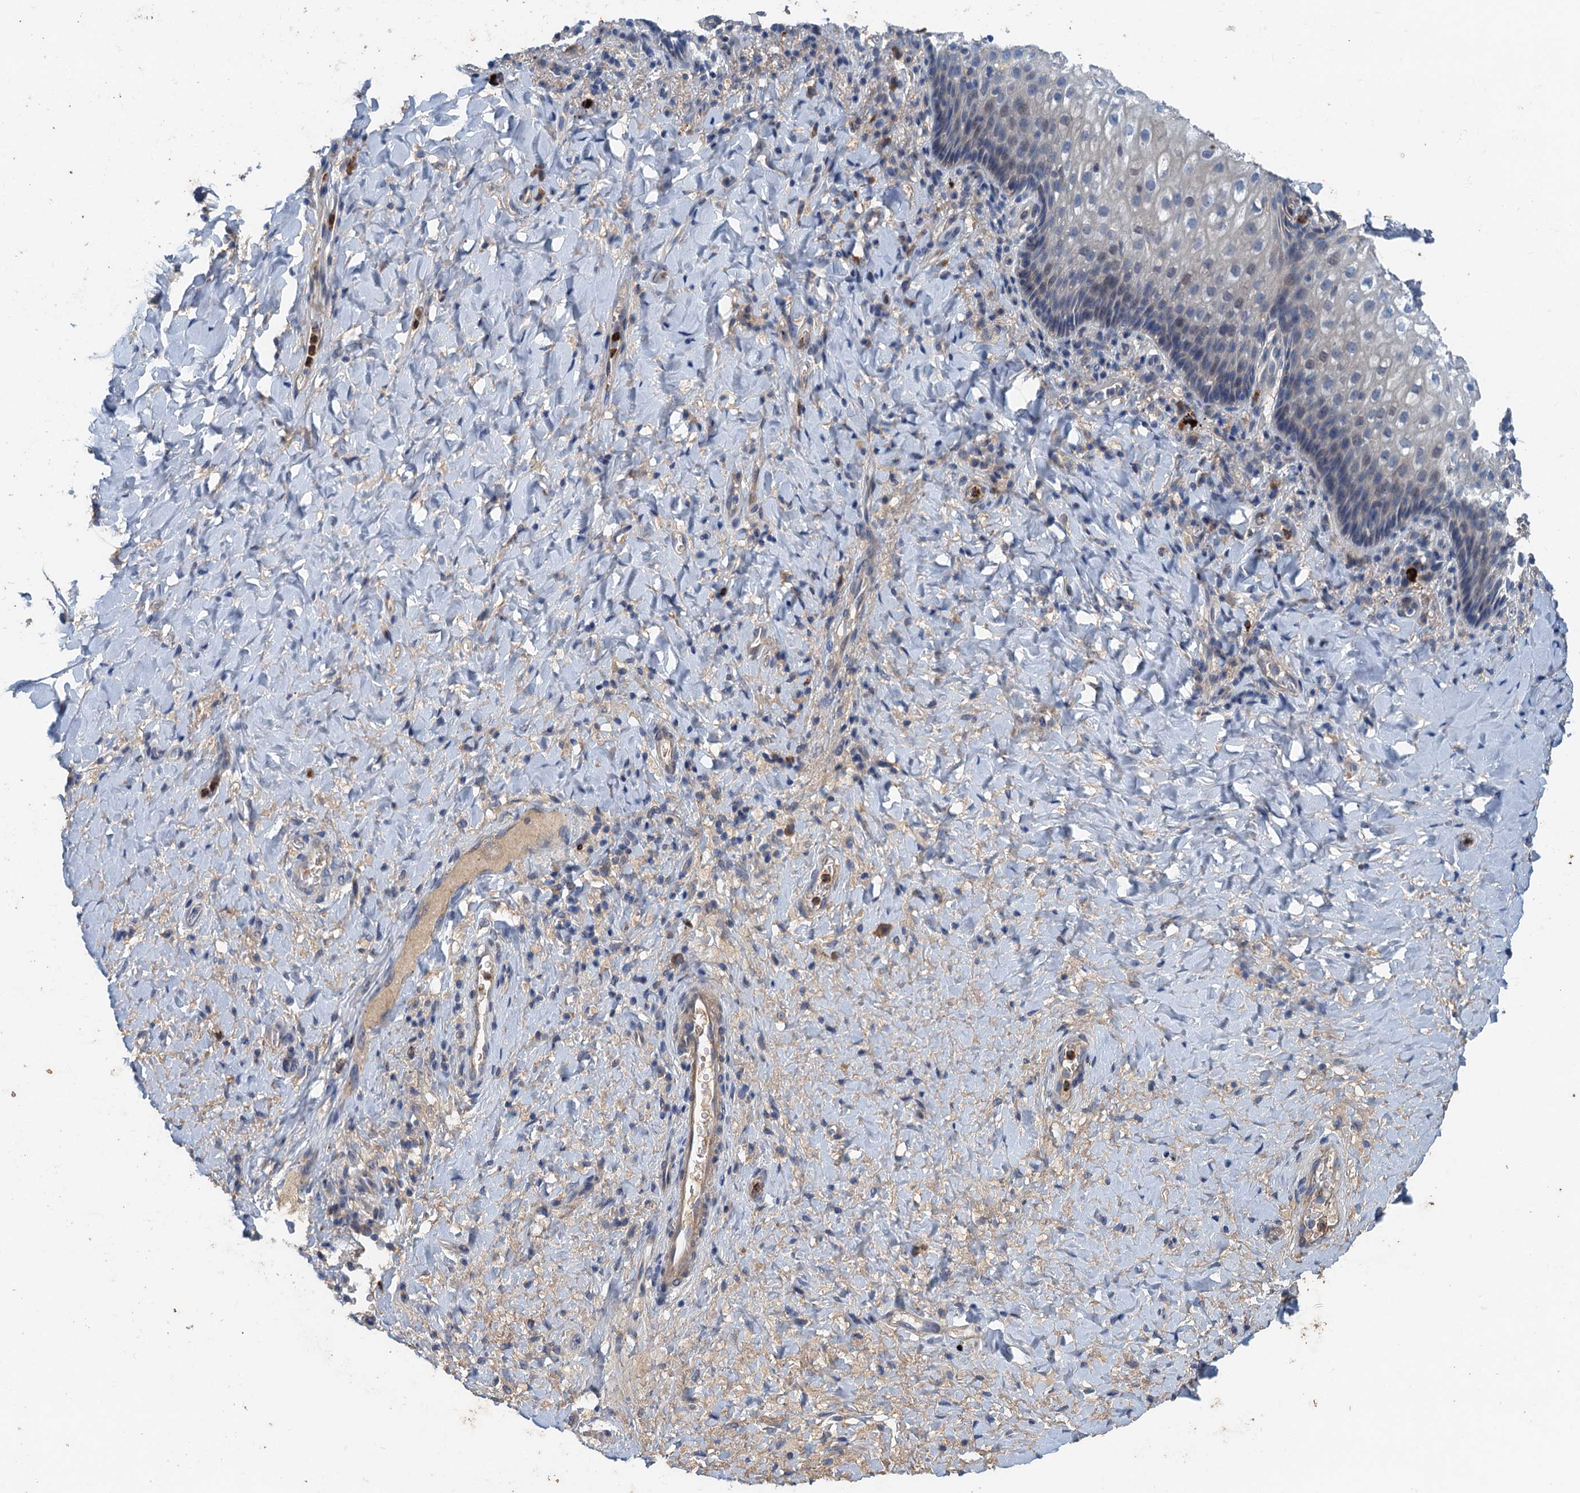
{"staining": {"intensity": "negative", "quantity": "none", "location": "none"}, "tissue": "vagina", "cell_type": "Squamous epithelial cells", "image_type": "normal", "snomed": [{"axis": "morphology", "description": "Normal tissue, NOS"}, {"axis": "topography", "description": "Vagina"}], "caption": "Photomicrograph shows no protein staining in squamous epithelial cells of benign vagina. Brightfield microscopy of immunohistochemistry (IHC) stained with DAB (3,3'-diaminobenzidine) (brown) and hematoxylin (blue), captured at high magnification.", "gene": "TPCN1", "patient": {"sex": "female", "age": 60}}